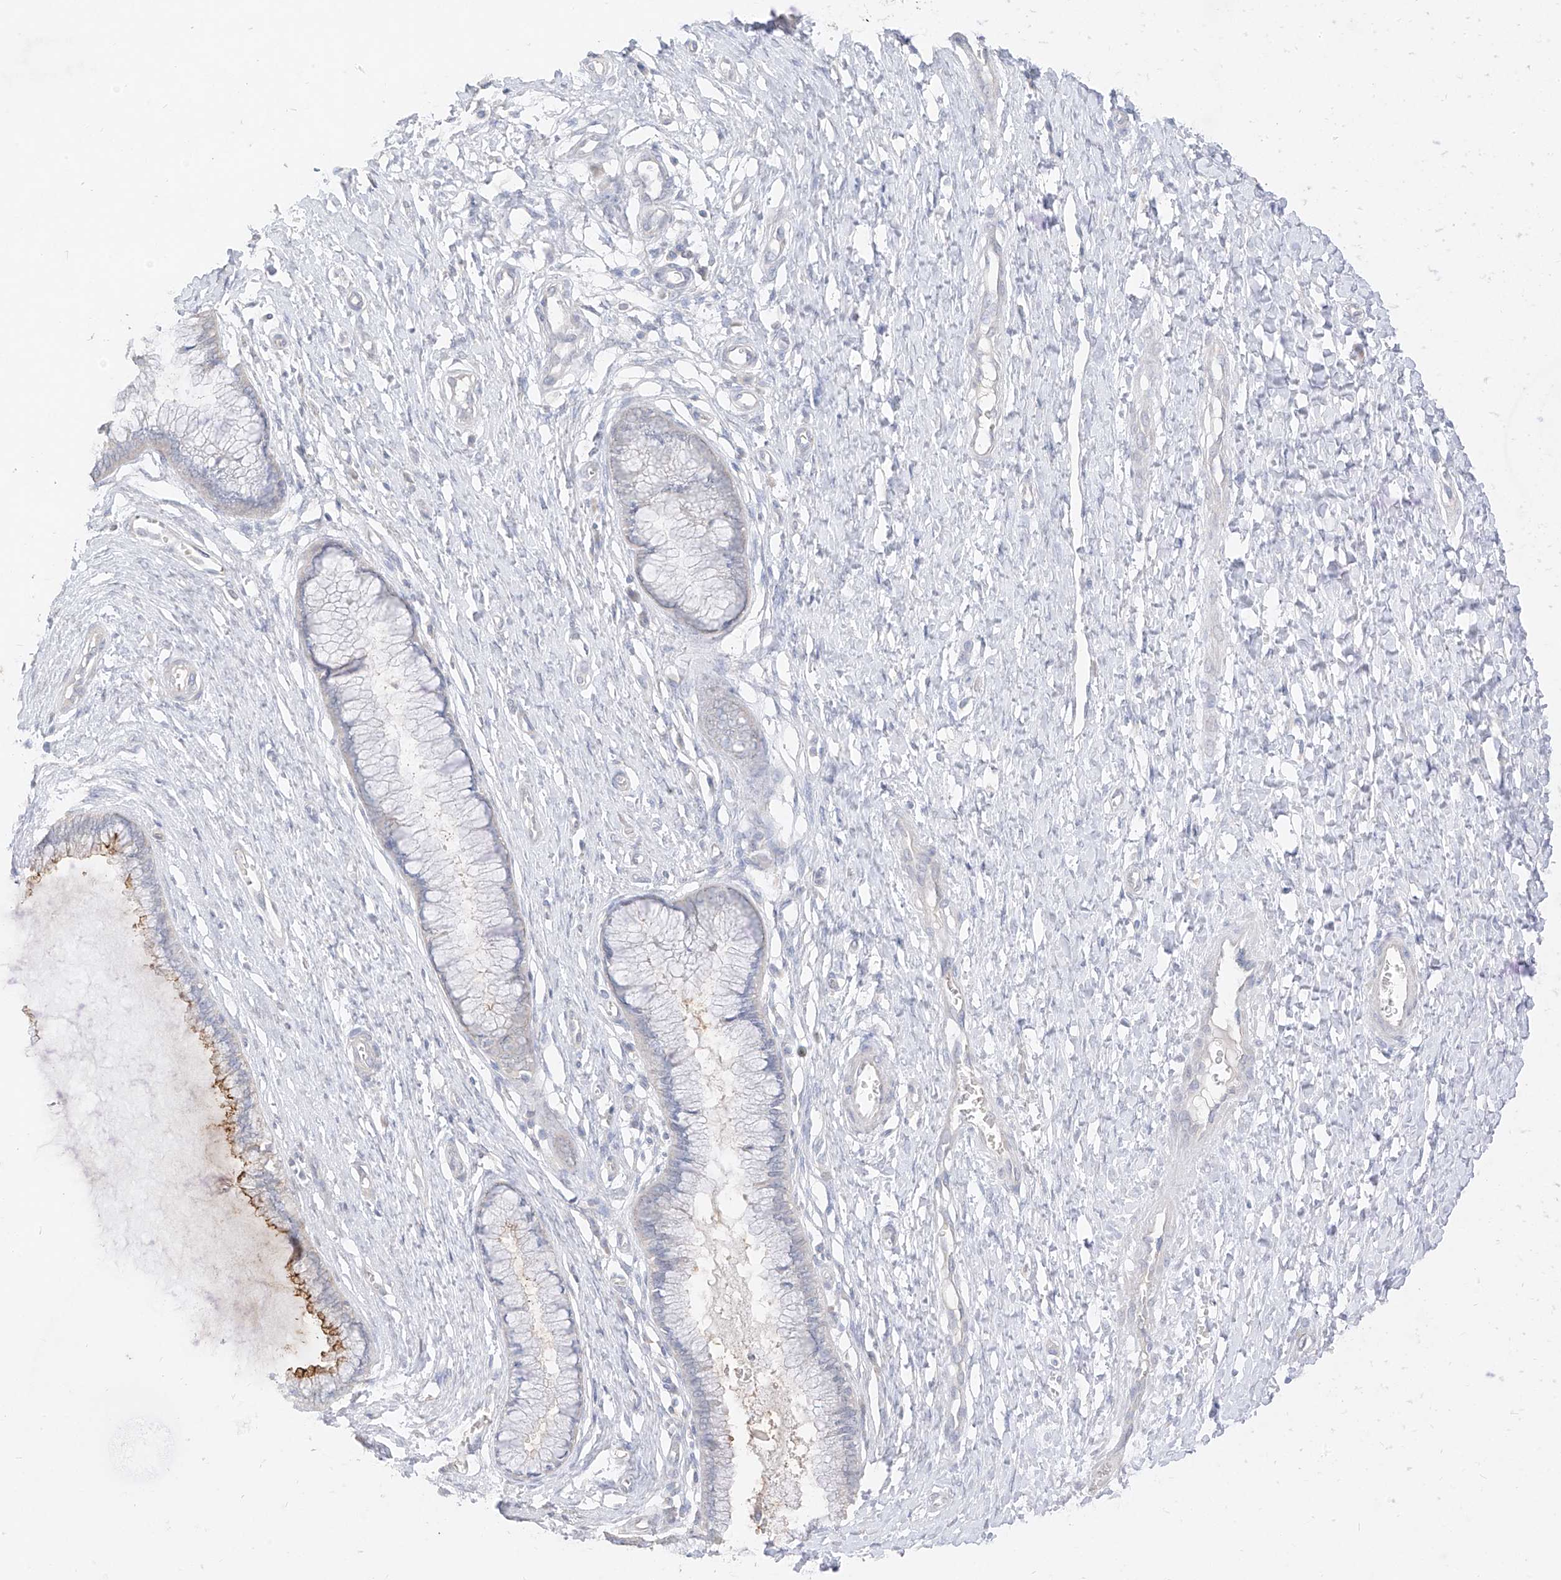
{"staining": {"intensity": "negative", "quantity": "none", "location": "none"}, "tissue": "cervix", "cell_type": "Glandular cells", "image_type": "normal", "snomed": [{"axis": "morphology", "description": "Normal tissue, NOS"}, {"axis": "topography", "description": "Cervix"}], "caption": "Immunohistochemistry (IHC) of unremarkable cervix displays no expression in glandular cells.", "gene": "ZZEF1", "patient": {"sex": "female", "age": 55}}